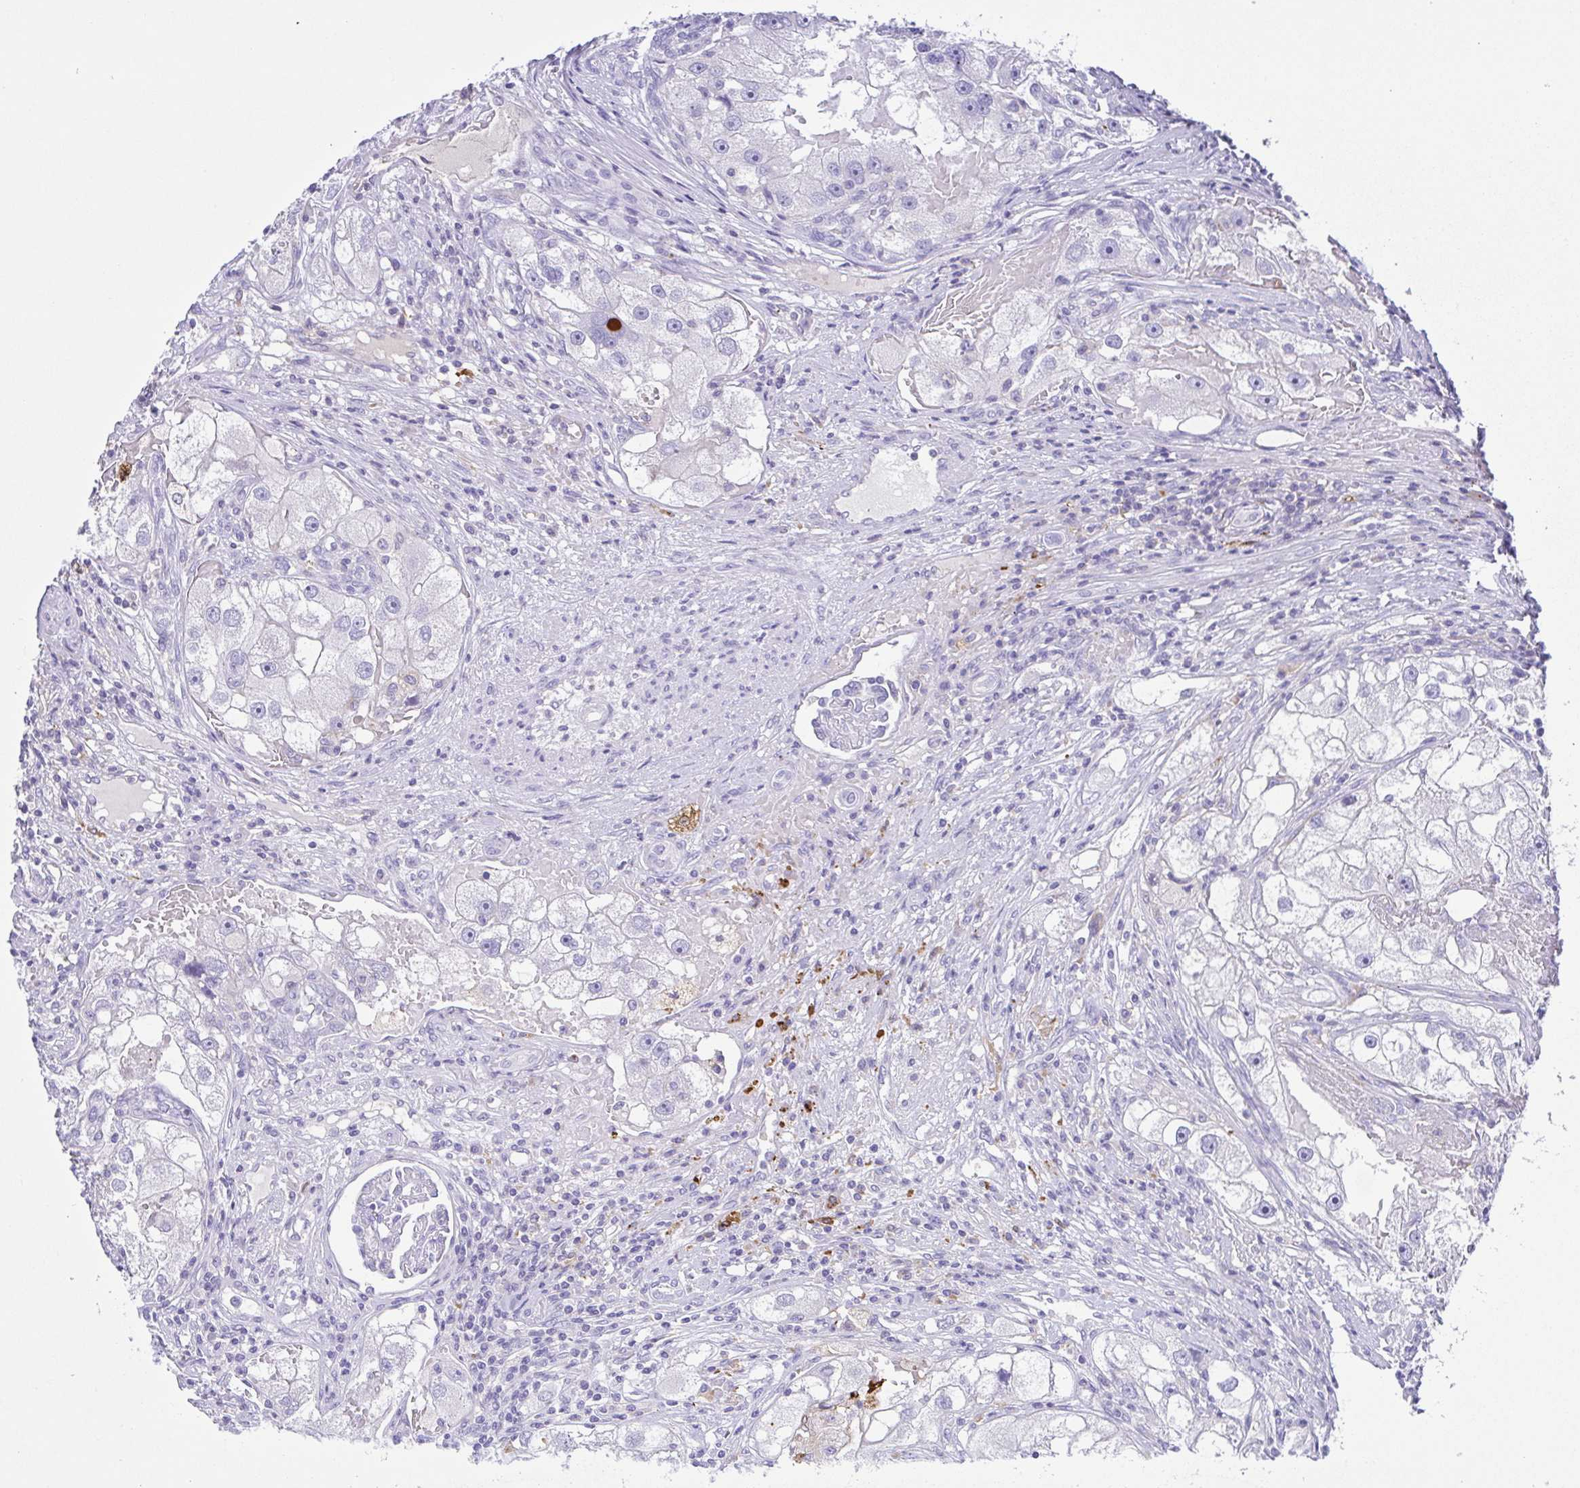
{"staining": {"intensity": "negative", "quantity": "none", "location": "none"}, "tissue": "renal cancer", "cell_type": "Tumor cells", "image_type": "cancer", "snomed": [{"axis": "morphology", "description": "Adenocarcinoma, NOS"}, {"axis": "topography", "description": "Kidney"}], "caption": "This is a histopathology image of immunohistochemistry staining of renal cancer (adenocarcinoma), which shows no staining in tumor cells.", "gene": "ARPP21", "patient": {"sex": "male", "age": 63}}